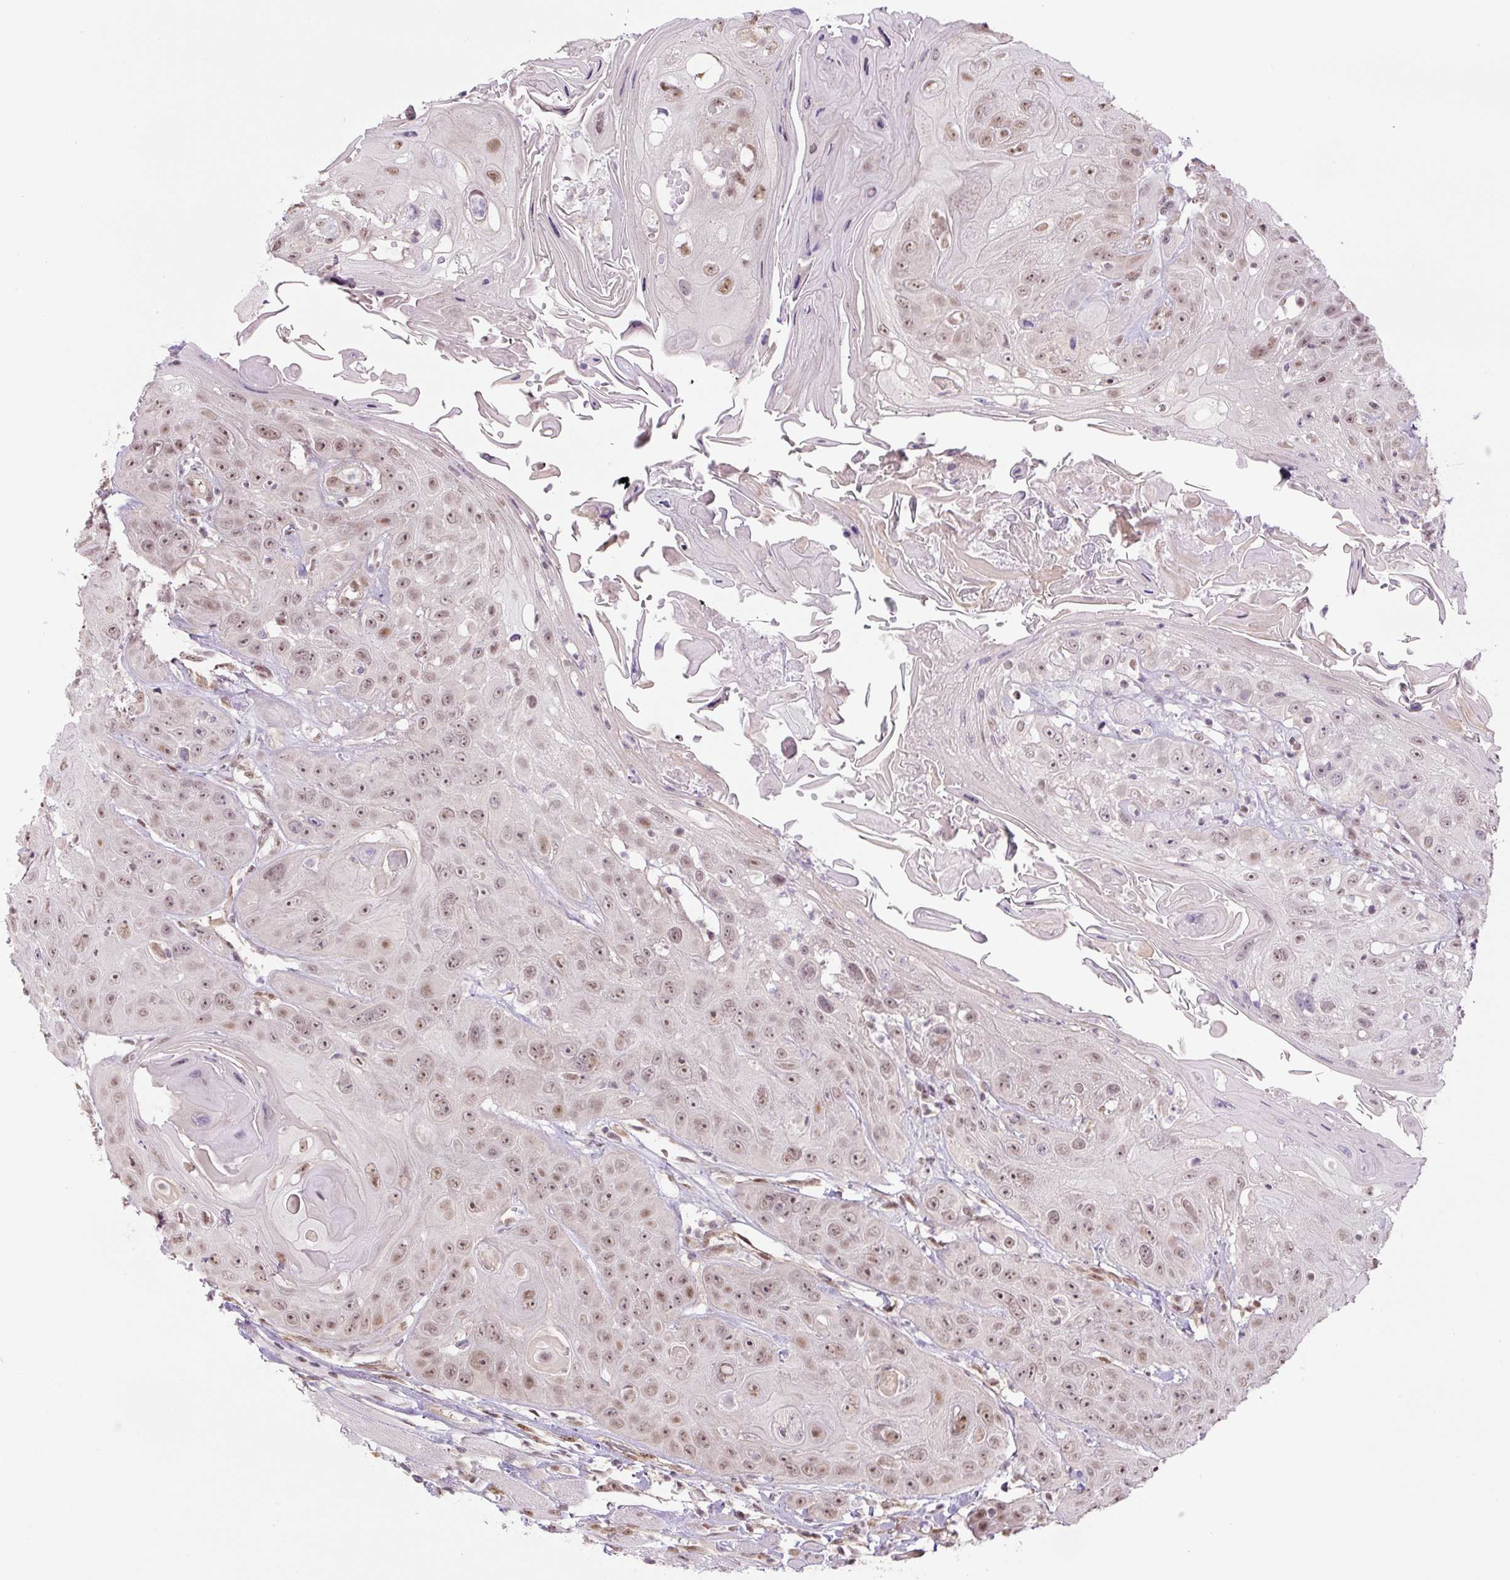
{"staining": {"intensity": "moderate", "quantity": ">75%", "location": "nuclear"}, "tissue": "head and neck cancer", "cell_type": "Tumor cells", "image_type": "cancer", "snomed": [{"axis": "morphology", "description": "Squamous cell carcinoma, NOS"}, {"axis": "topography", "description": "Head-Neck"}], "caption": "Head and neck cancer (squamous cell carcinoma) tissue displays moderate nuclear staining in about >75% of tumor cells, visualized by immunohistochemistry.", "gene": "TCFL5", "patient": {"sex": "female", "age": 59}}